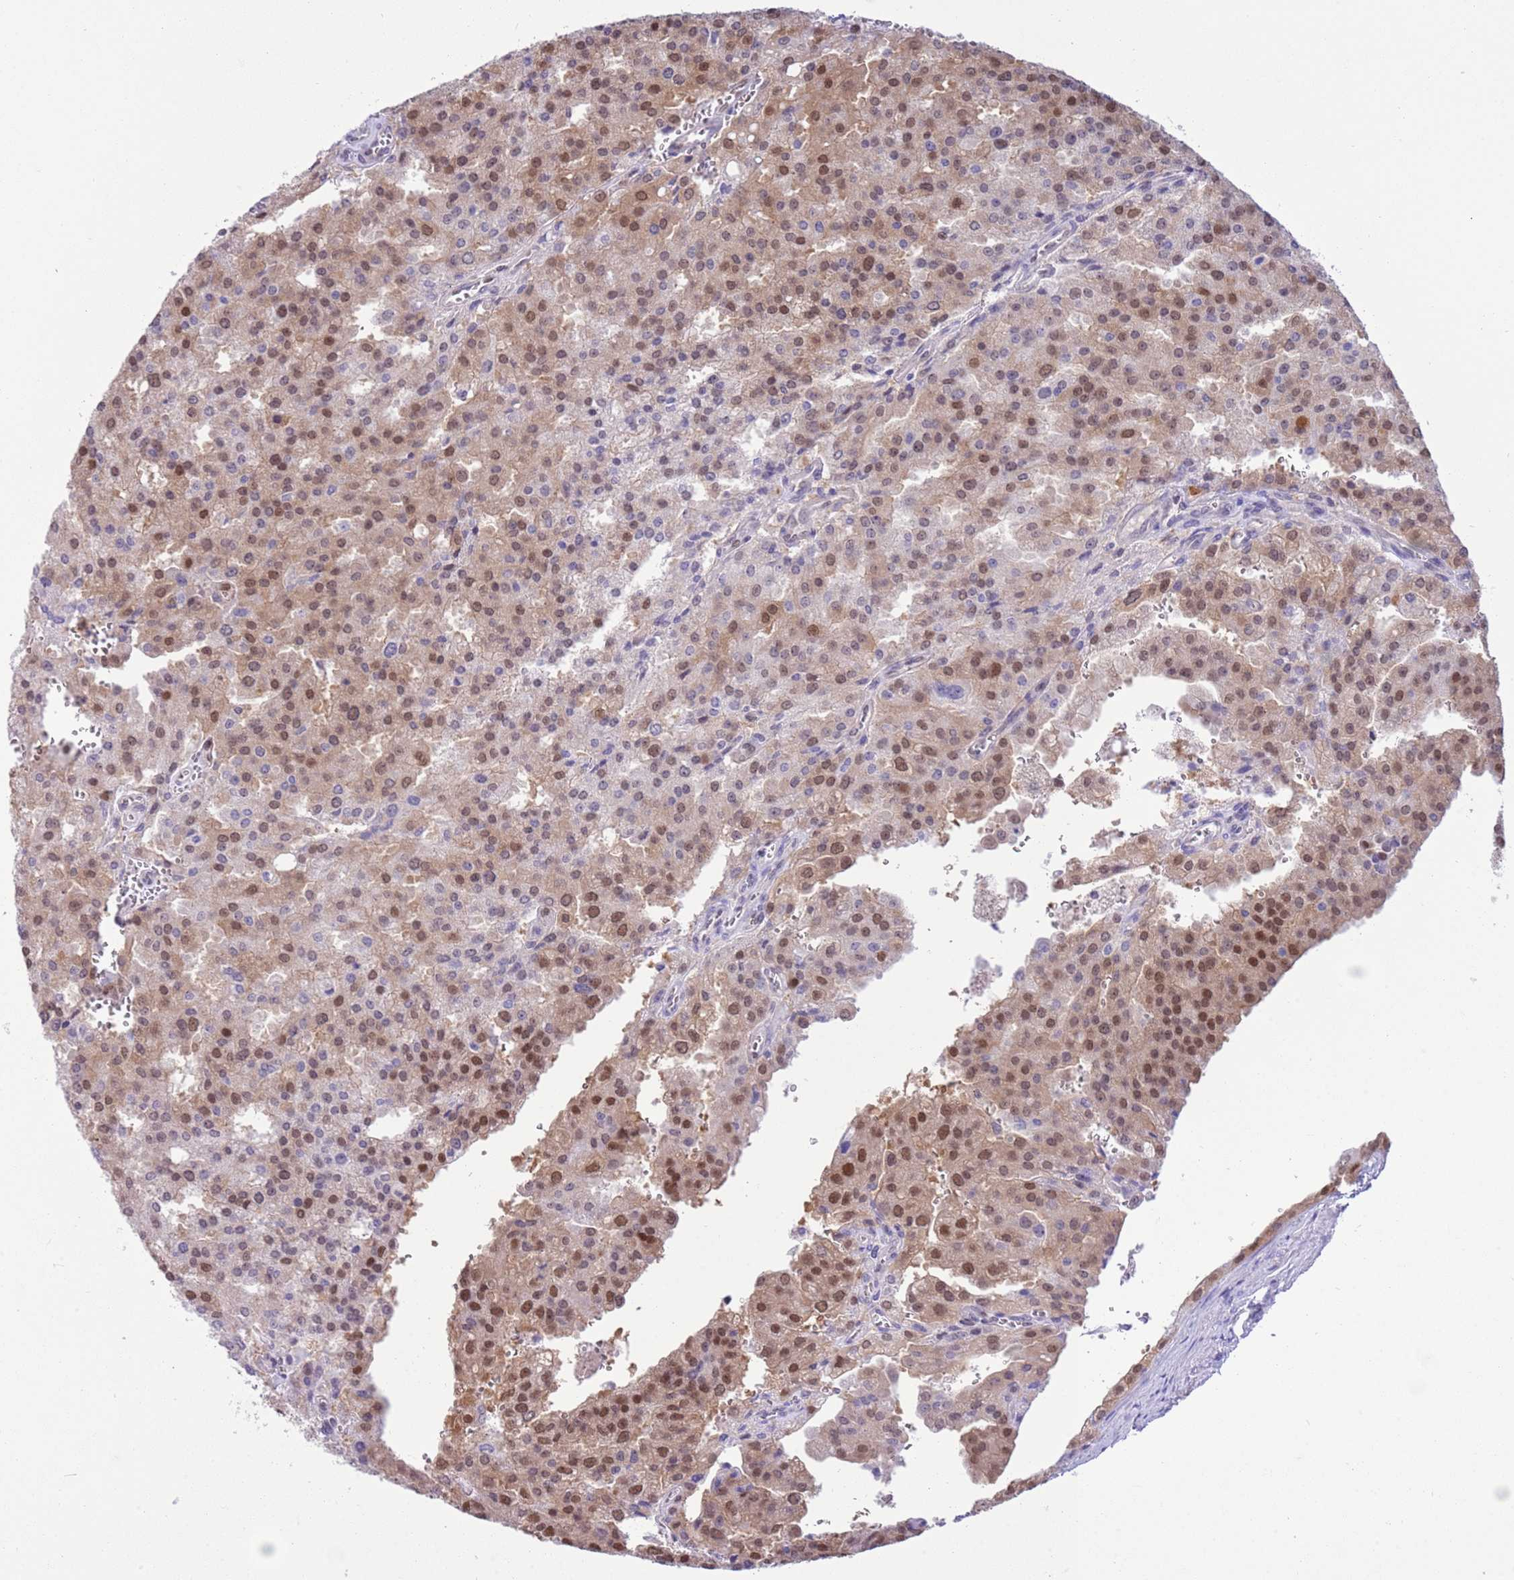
{"staining": {"intensity": "moderate", "quantity": ">75%", "location": "cytoplasmic/membranous,nuclear"}, "tissue": "prostate cancer", "cell_type": "Tumor cells", "image_type": "cancer", "snomed": [{"axis": "morphology", "description": "Adenocarcinoma, High grade"}, {"axis": "topography", "description": "Prostate"}], "caption": "Protein positivity by IHC exhibits moderate cytoplasmic/membranous and nuclear staining in about >75% of tumor cells in prostate high-grade adenocarcinoma.", "gene": "DDI2", "patient": {"sex": "male", "age": 68}}